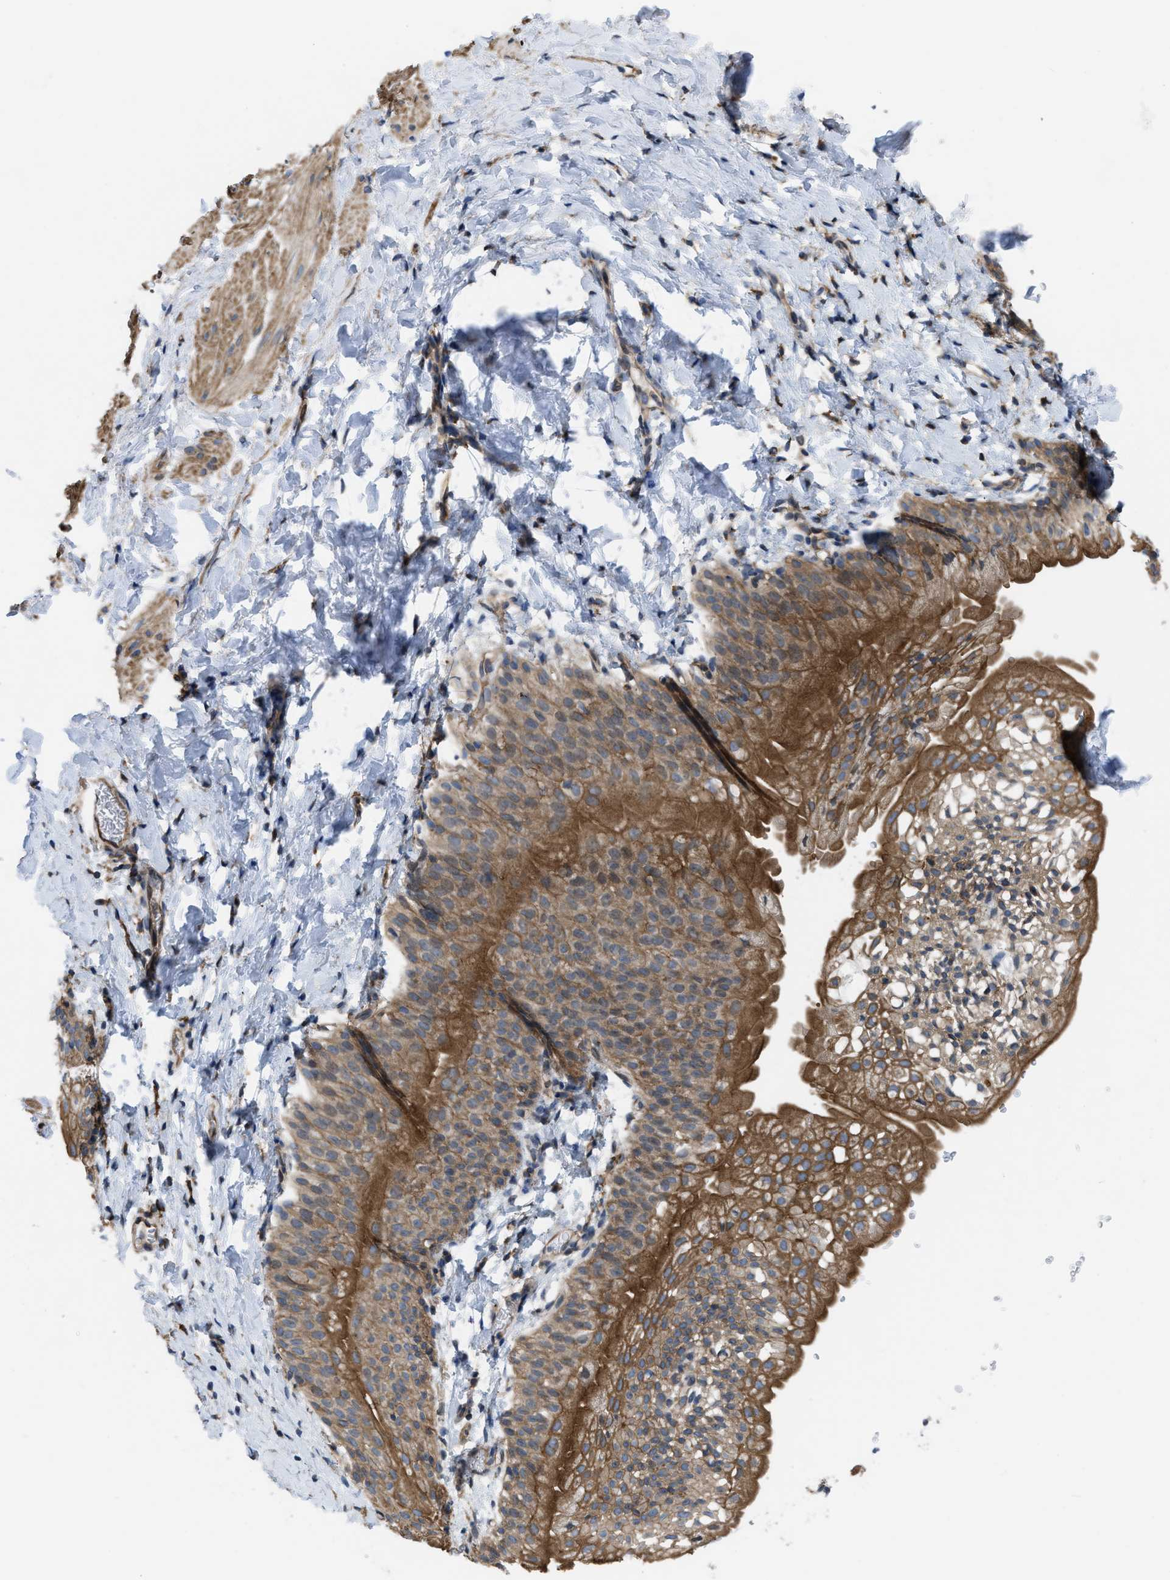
{"staining": {"intensity": "moderate", "quantity": "<25%", "location": "cytoplasmic/membranous"}, "tissue": "smooth muscle", "cell_type": "Smooth muscle cells", "image_type": "normal", "snomed": [{"axis": "morphology", "description": "Normal tissue, NOS"}, {"axis": "topography", "description": "Smooth muscle"}], "caption": "This photomicrograph demonstrates immunohistochemistry (IHC) staining of unremarkable smooth muscle, with low moderate cytoplasmic/membranous staining in approximately <25% of smooth muscle cells.", "gene": "MYO18A", "patient": {"sex": "male", "age": 16}}